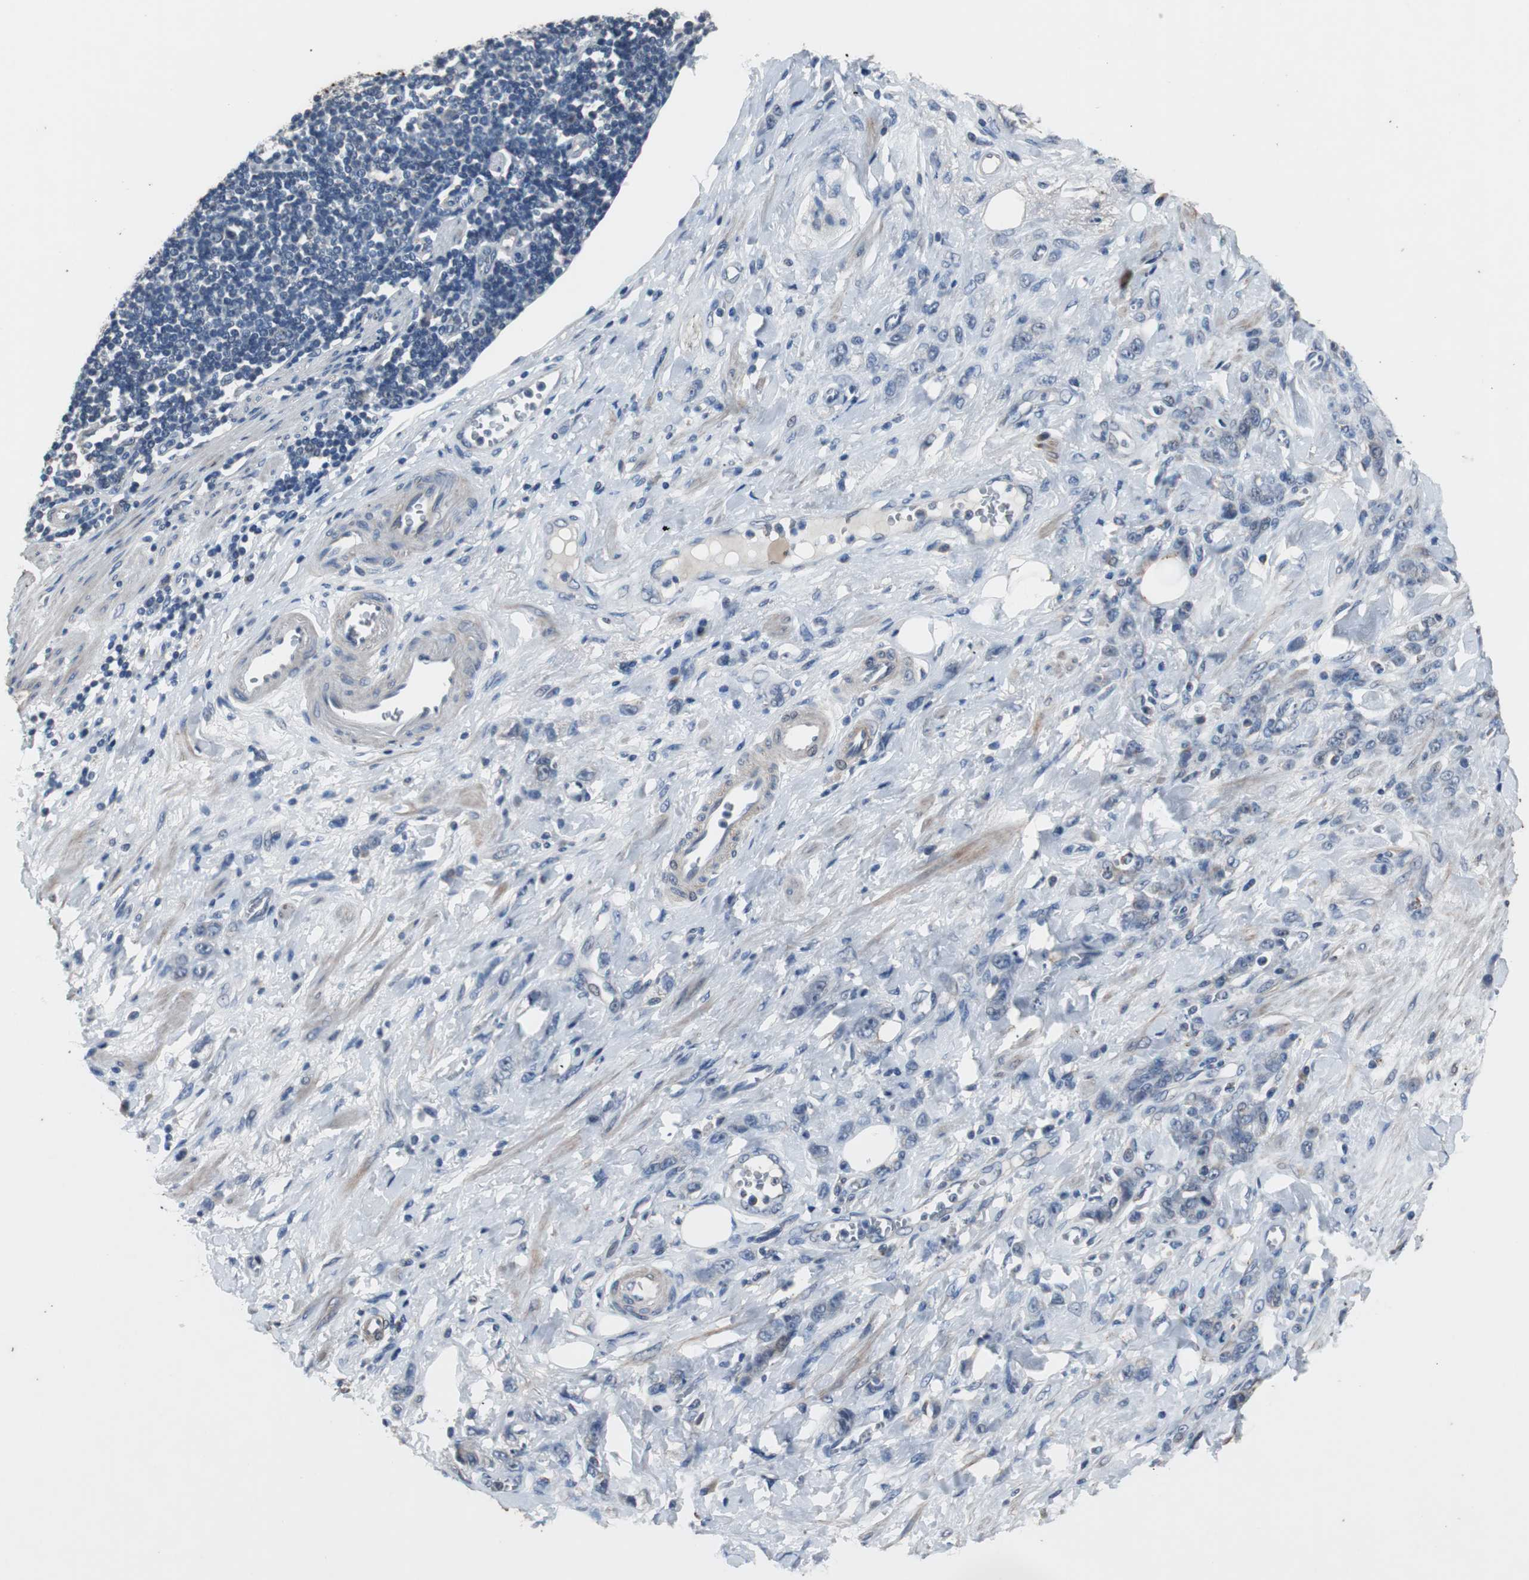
{"staining": {"intensity": "negative", "quantity": "none", "location": "none"}, "tissue": "stomach cancer", "cell_type": "Tumor cells", "image_type": "cancer", "snomed": [{"axis": "morphology", "description": "Adenocarcinoma, NOS"}, {"axis": "topography", "description": "Stomach"}], "caption": "Stomach cancer was stained to show a protein in brown. There is no significant expression in tumor cells.", "gene": "PCYT1B", "patient": {"sex": "male", "age": 82}}